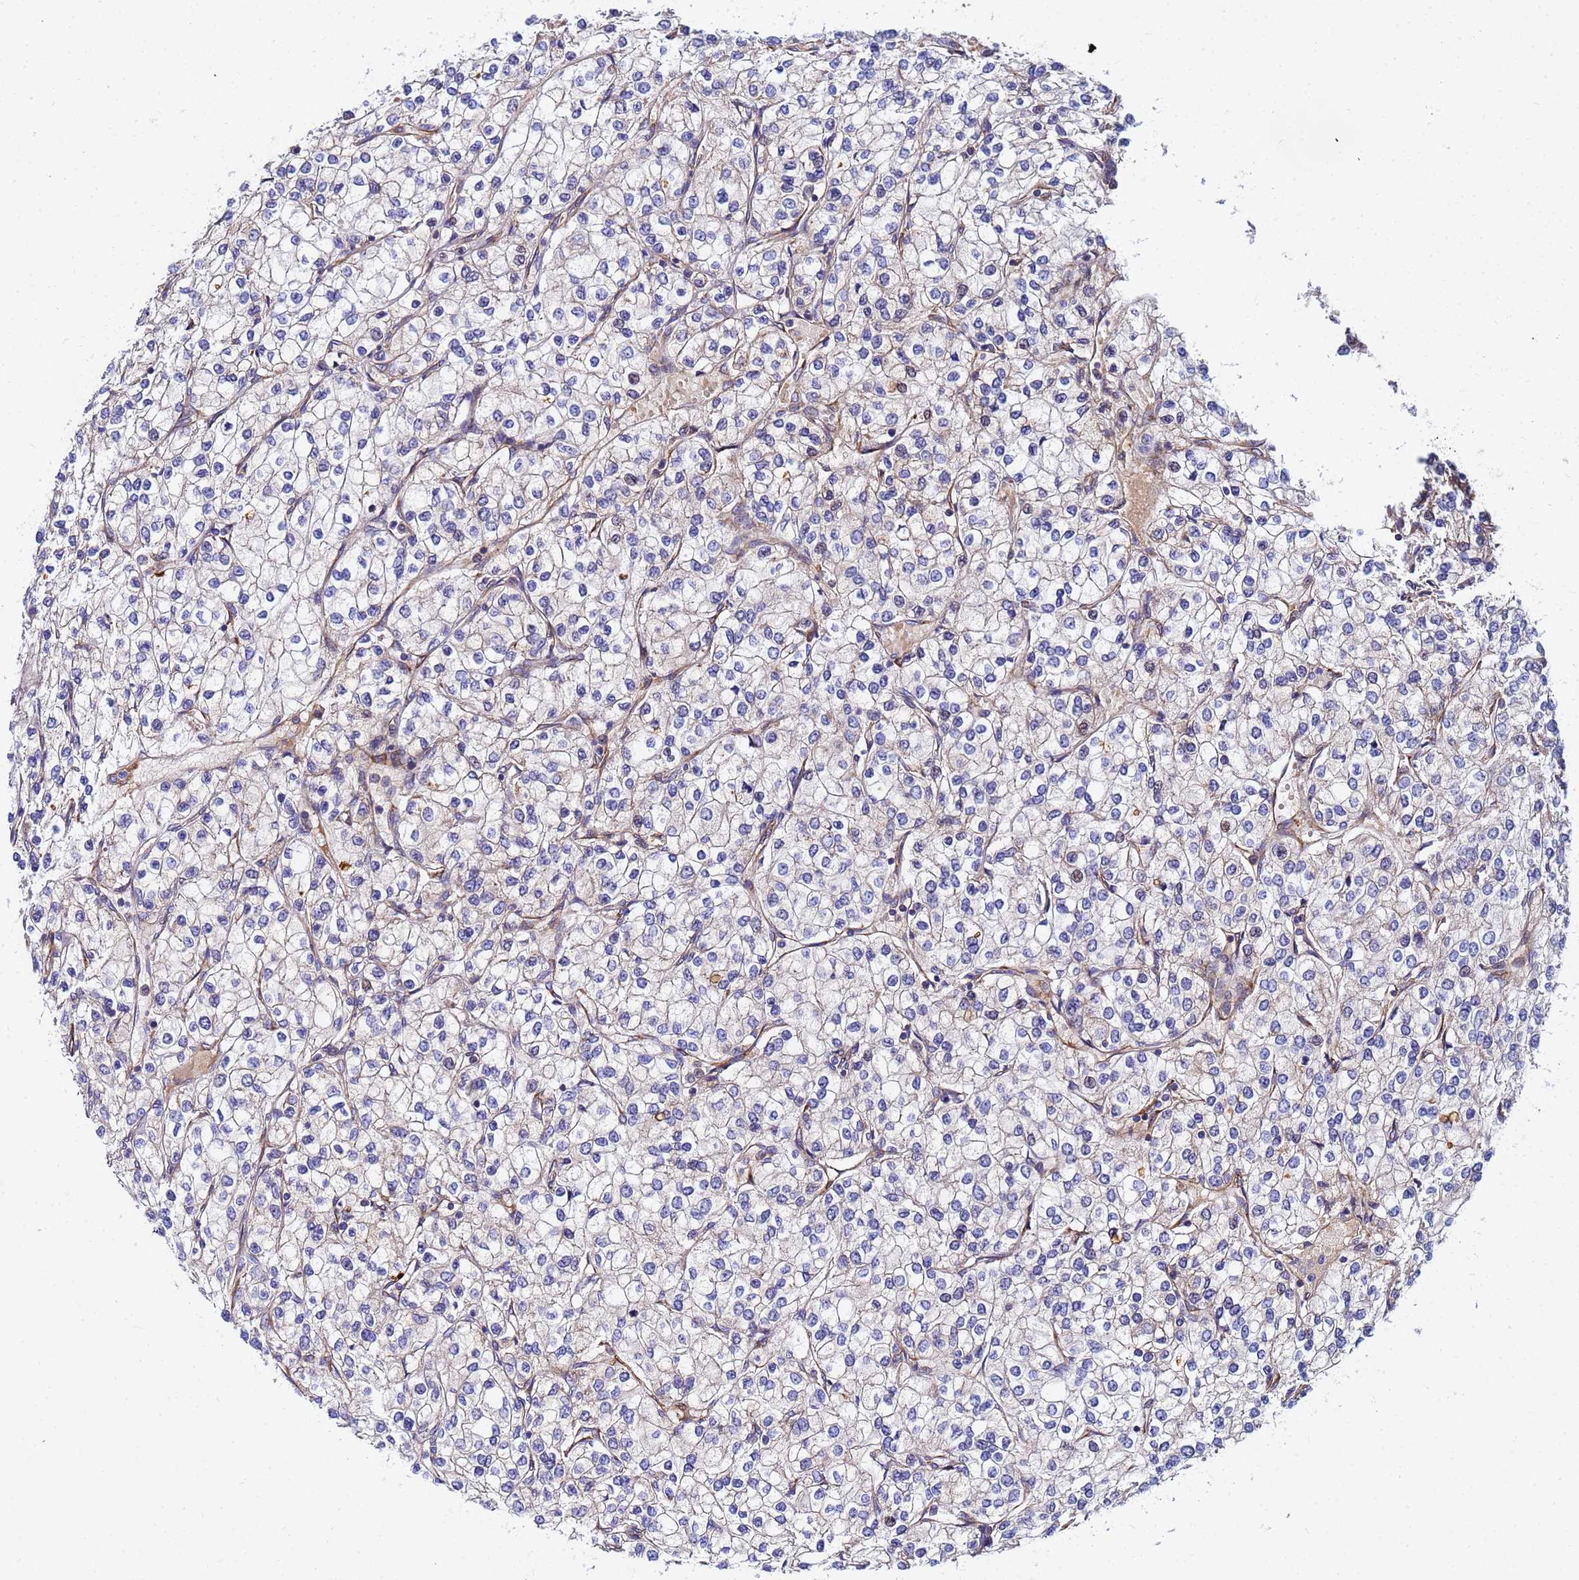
{"staining": {"intensity": "weak", "quantity": "<25%", "location": "cytoplasmic/membranous"}, "tissue": "renal cancer", "cell_type": "Tumor cells", "image_type": "cancer", "snomed": [{"axis": "morphology", "description": "Adenocarcinoma, NOS"}, {"axis": "topography", "description": "Kidney"}], "caption": "The micrograph exhibits no significant positivity in tumor cells of renal adenocarcinoma.", "gene": "POM121", "patient": {"sex": "male", "age": 80}}